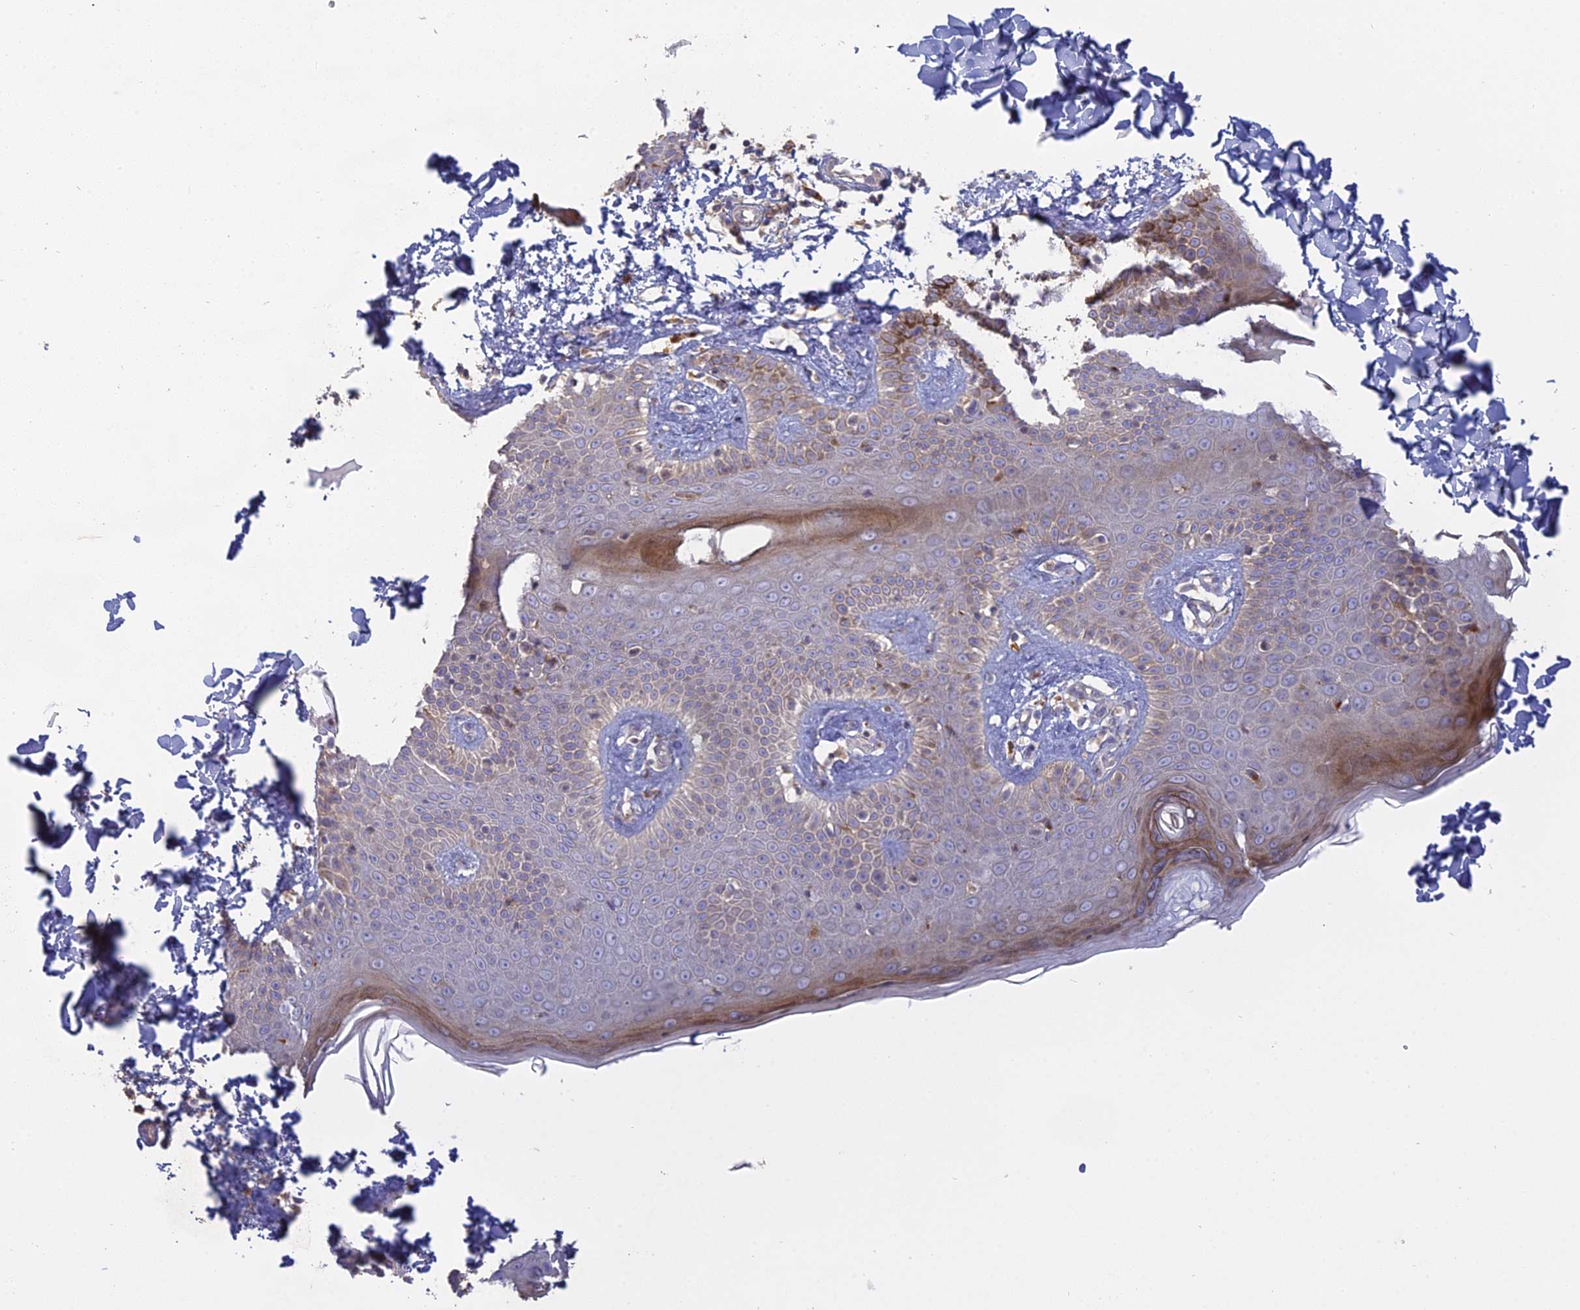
{"staining": {"intensity": "negative", "quantity": "none", "location": "none"}, "tissue": "skin", "cell_type": "Fibroblasts", "image_type": "normal", "snomed": [{"axis": "morphology", "description": "Normal tissue, NOS"}, {"axis": "topography", "description": "Skin"}], "caption": "Immunohistochemistry of unremarkable skin demonstrates no staining in fibroblasts. (Stains: DAB immunohistochemistry (IHC) with hematoxylin counter stain, Microscopy: brightfield microscopy at high magnification).", "gene": "SFT2D2", "patient": {"sex": "male", "age": 52}}